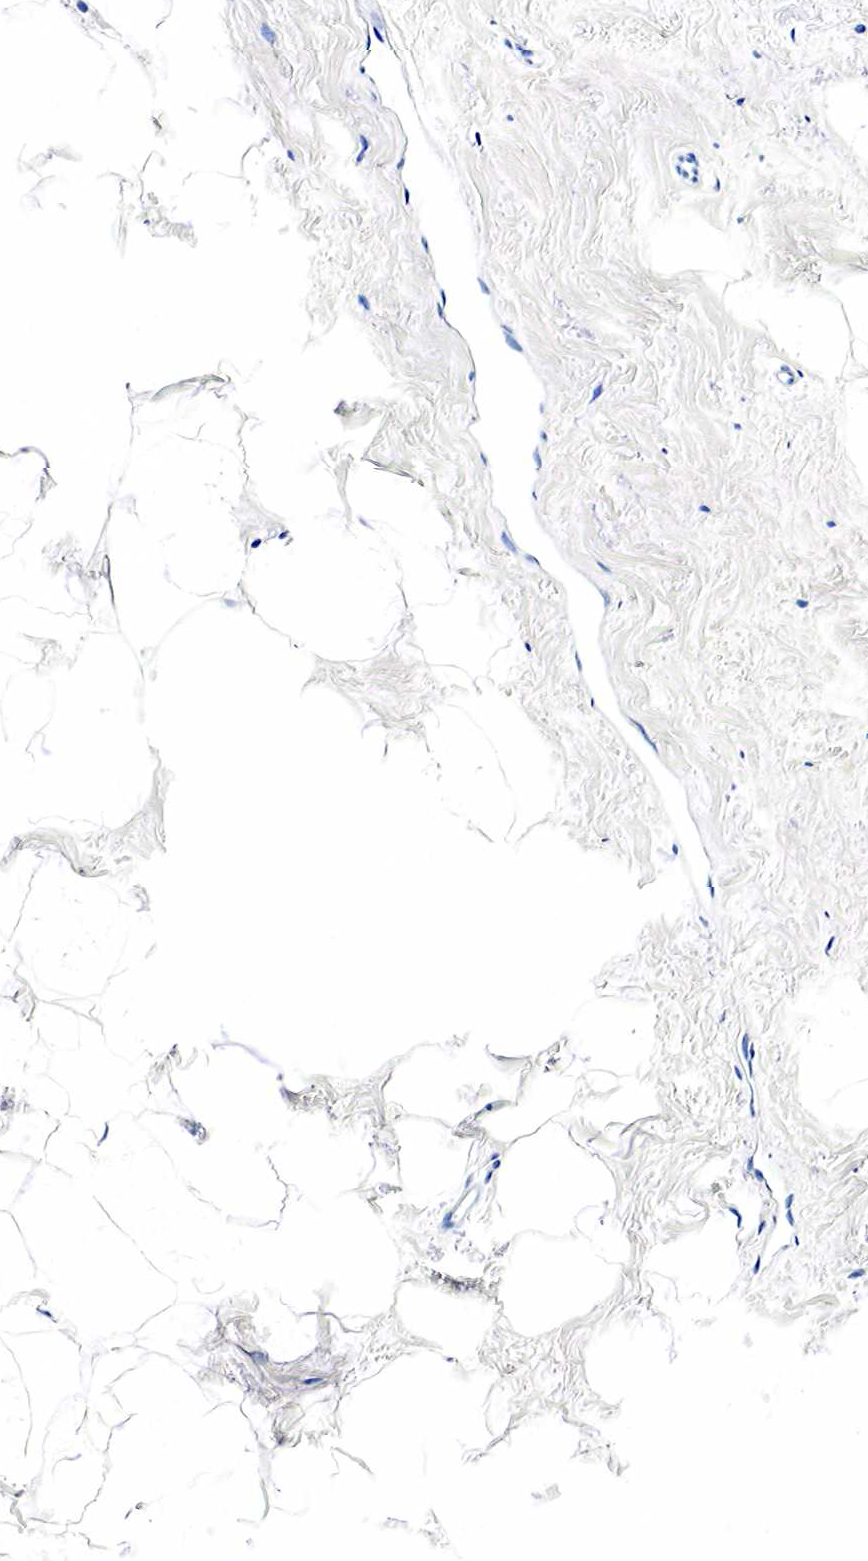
{"staining": {"intensity": "negative", "quantity": "none", "location": "none"}, "tissue": "breast", "cell_type": "Adipocytes", "image_type": "normal", "snomed": [{"axis": "morphology", "description": "Normal tissue, NOS"}, {"axis": "topography", "description": "Breast"}], "caption": "Immunohistochemistry (IHC) of unremarkable breast shows no staining in adipocytes. The staining is performed using DAB (3,3'-diaminobenzidine) brown chromogen with nuclei counter-stained in using hematoxylin.", "gene": "GCG", "patient": {"sex": "female", "age": 54}}